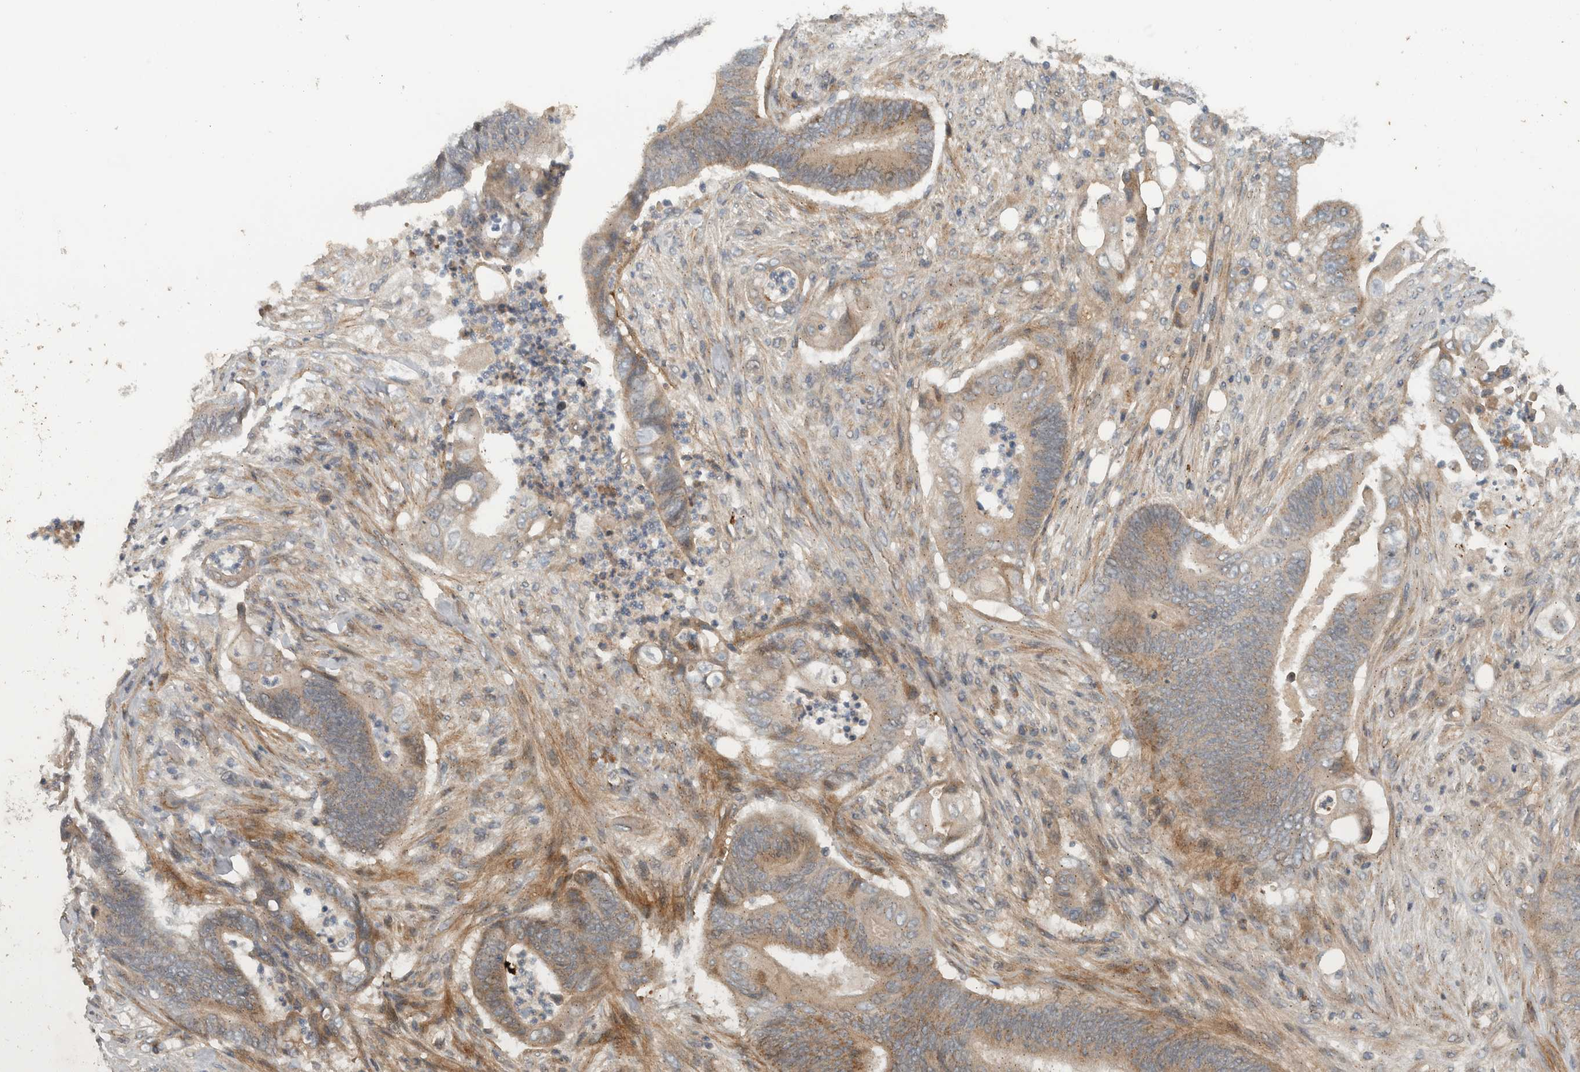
{"staining": {"intensity": "moderate", "quantity": "25%-75%", "location": "cytoplasmic/membranous"}, "tissue": "stomach cancer", "cell_type": "Tumor cells", "image_type": "cancer", "snomed": [{"axis": "morphology", "description": "Adenocarcinoma, NOS"}, {"axis": "topography", "description": "Stomach"}], "caption": "Human stomach cancer (adenocarcinoma) stained with a protein marker demonstrates moderate staining in tumor cells.", "gene": "LBHD1", "patient": {"sex": "female", "age": 73}}